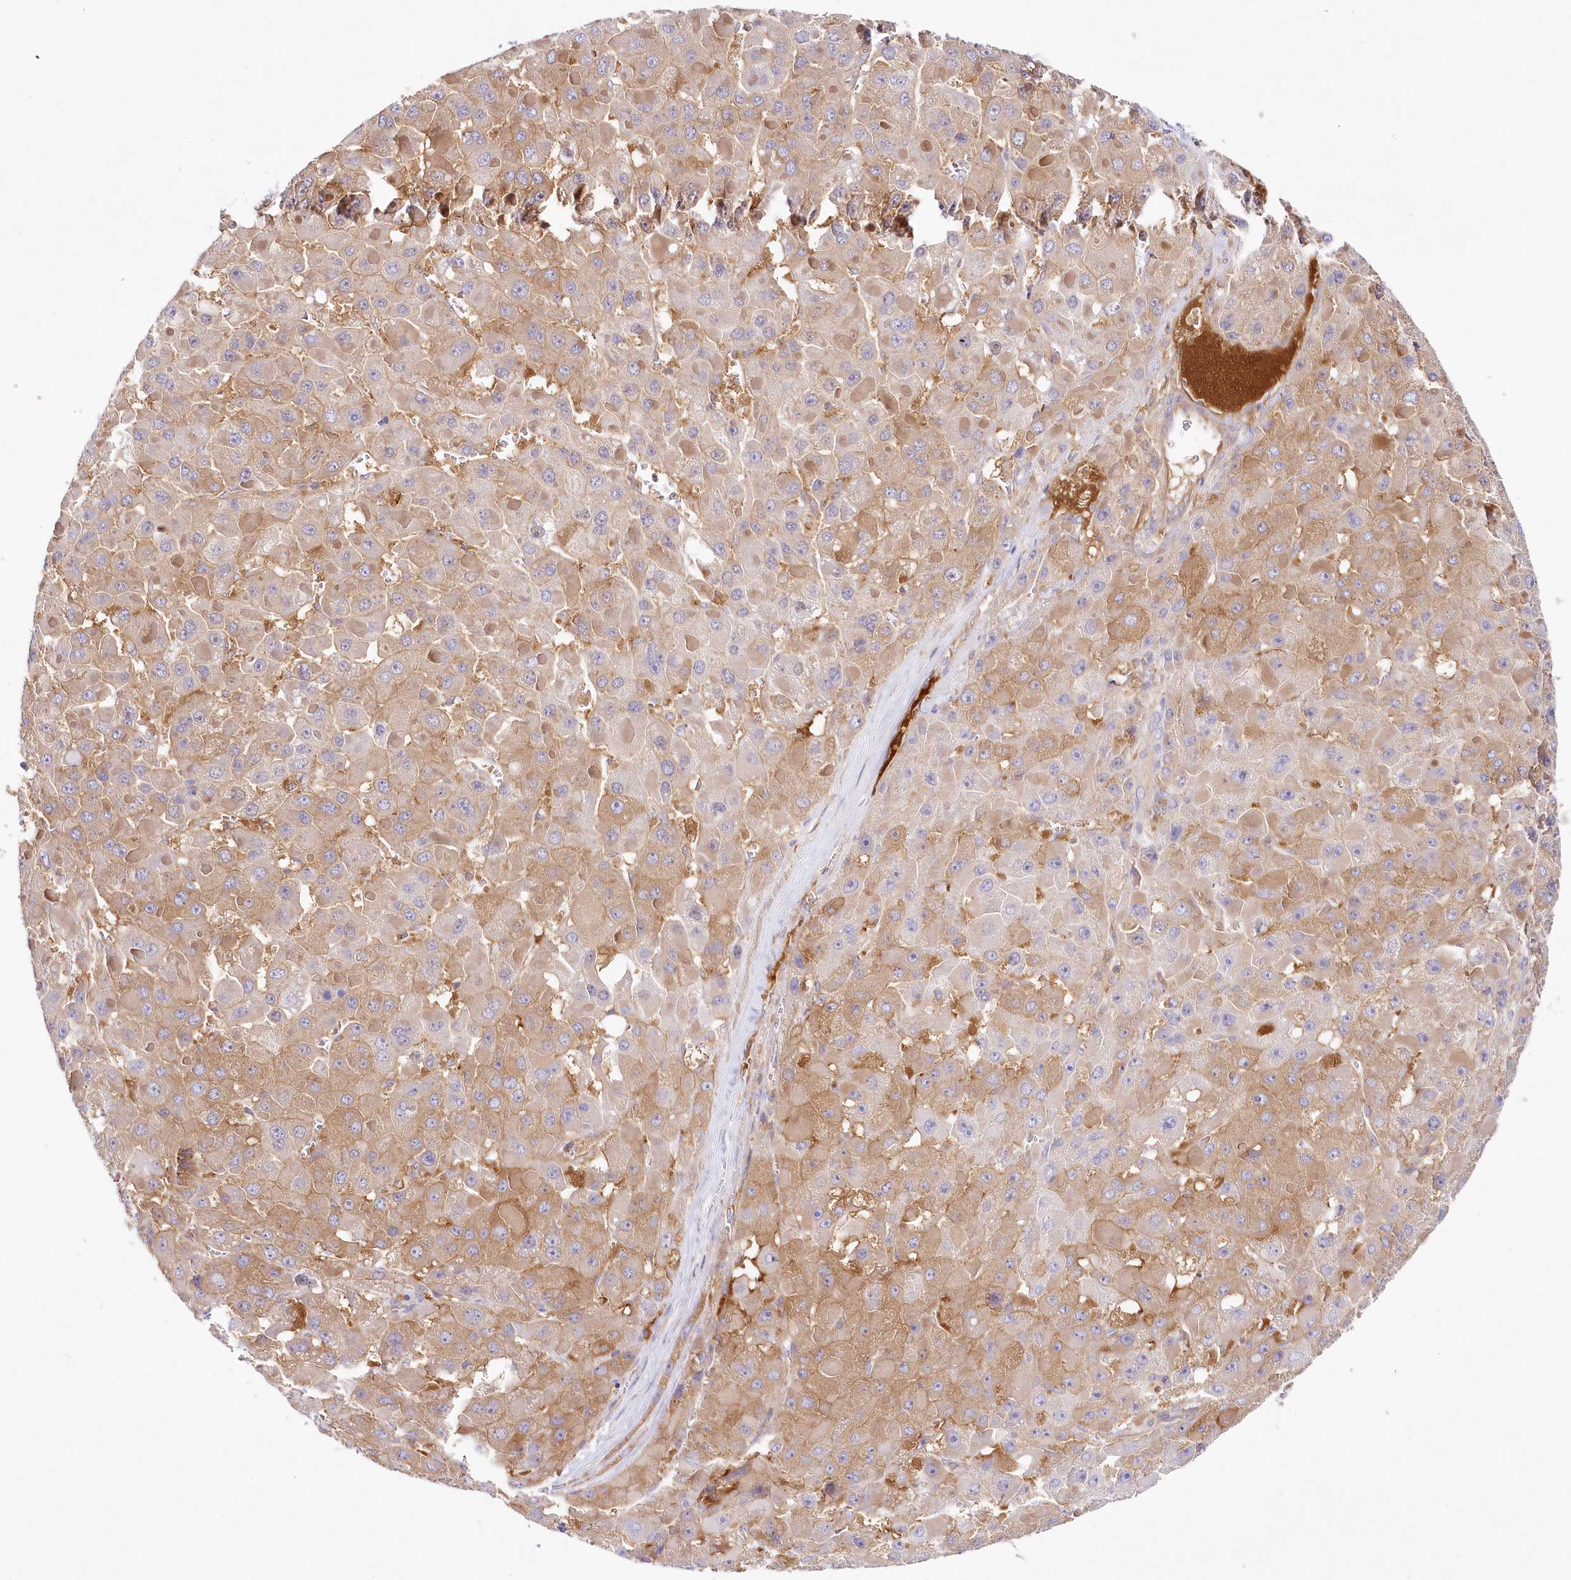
{"staining": {"intensity": "moderate", "quantity": "25%-75%", "location": "cytoplasmic/membranous"}, "tissue": "liver cancer", "cell_type": "Tumor cells", "image_type": "cancer", "snomed": [{"axis": "morphology", "description": "Carcinoma, Hepatocellular, NOS"}, {"axis": "topography", "description": "Liver"}], "caption": "Immunohistochemical staining of liver cancer (hepatocellular carcinoma) exhibits medium levels of moderate cytoplasmic/membranous protein positivity in approximately 25%-75% of tumor cells.", "gene": "ABRAXAS2", "patient": {"sex": "female", "age": 73}}